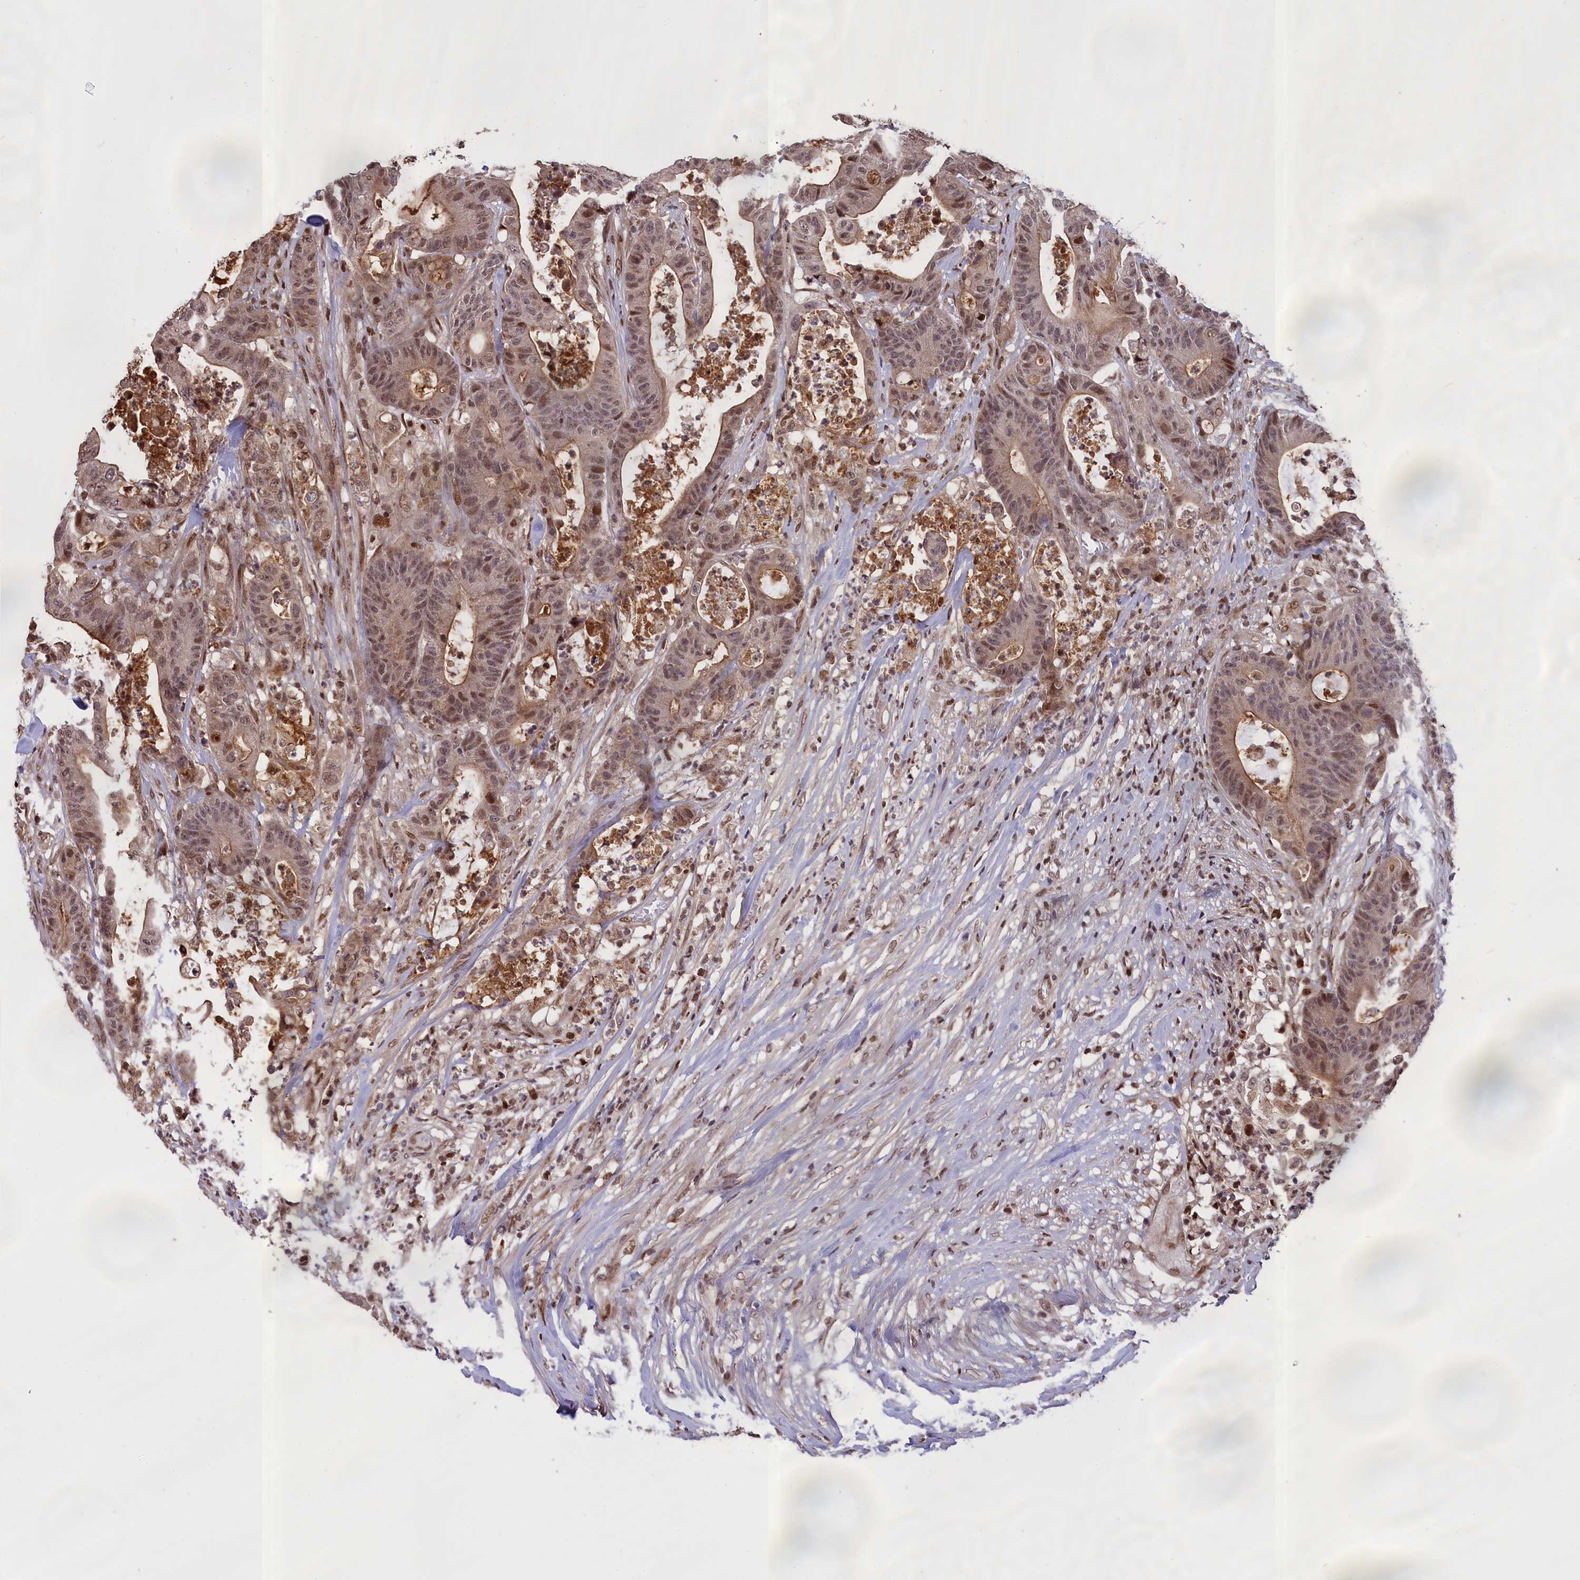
{"staining": {"intensity": "moderate", "quantity": ">75%", "location": "cytoplasmic/membranous,nuclear"}, "tissue": "colorectal cancer", "cell_type": "Tumor cells", "image_type": "cancer", "snomed": [{"axis": "morphology", "description": "Adenocarcinoma, NOS"}, {"axis": "topography", "description": "Colon"}], "caption": "Colorectal adenocarcinoma stained with IHC shows moderate cytoplasmic/membranous and nuclear staining in about >75% of tumor cells. The staining is performed using DAB brown chromogen to label protein expression. The nuclei are counter-stained blue using hematoxylin.", "gene": "RELB", "patient": {"sex": "female", "age": 84}}